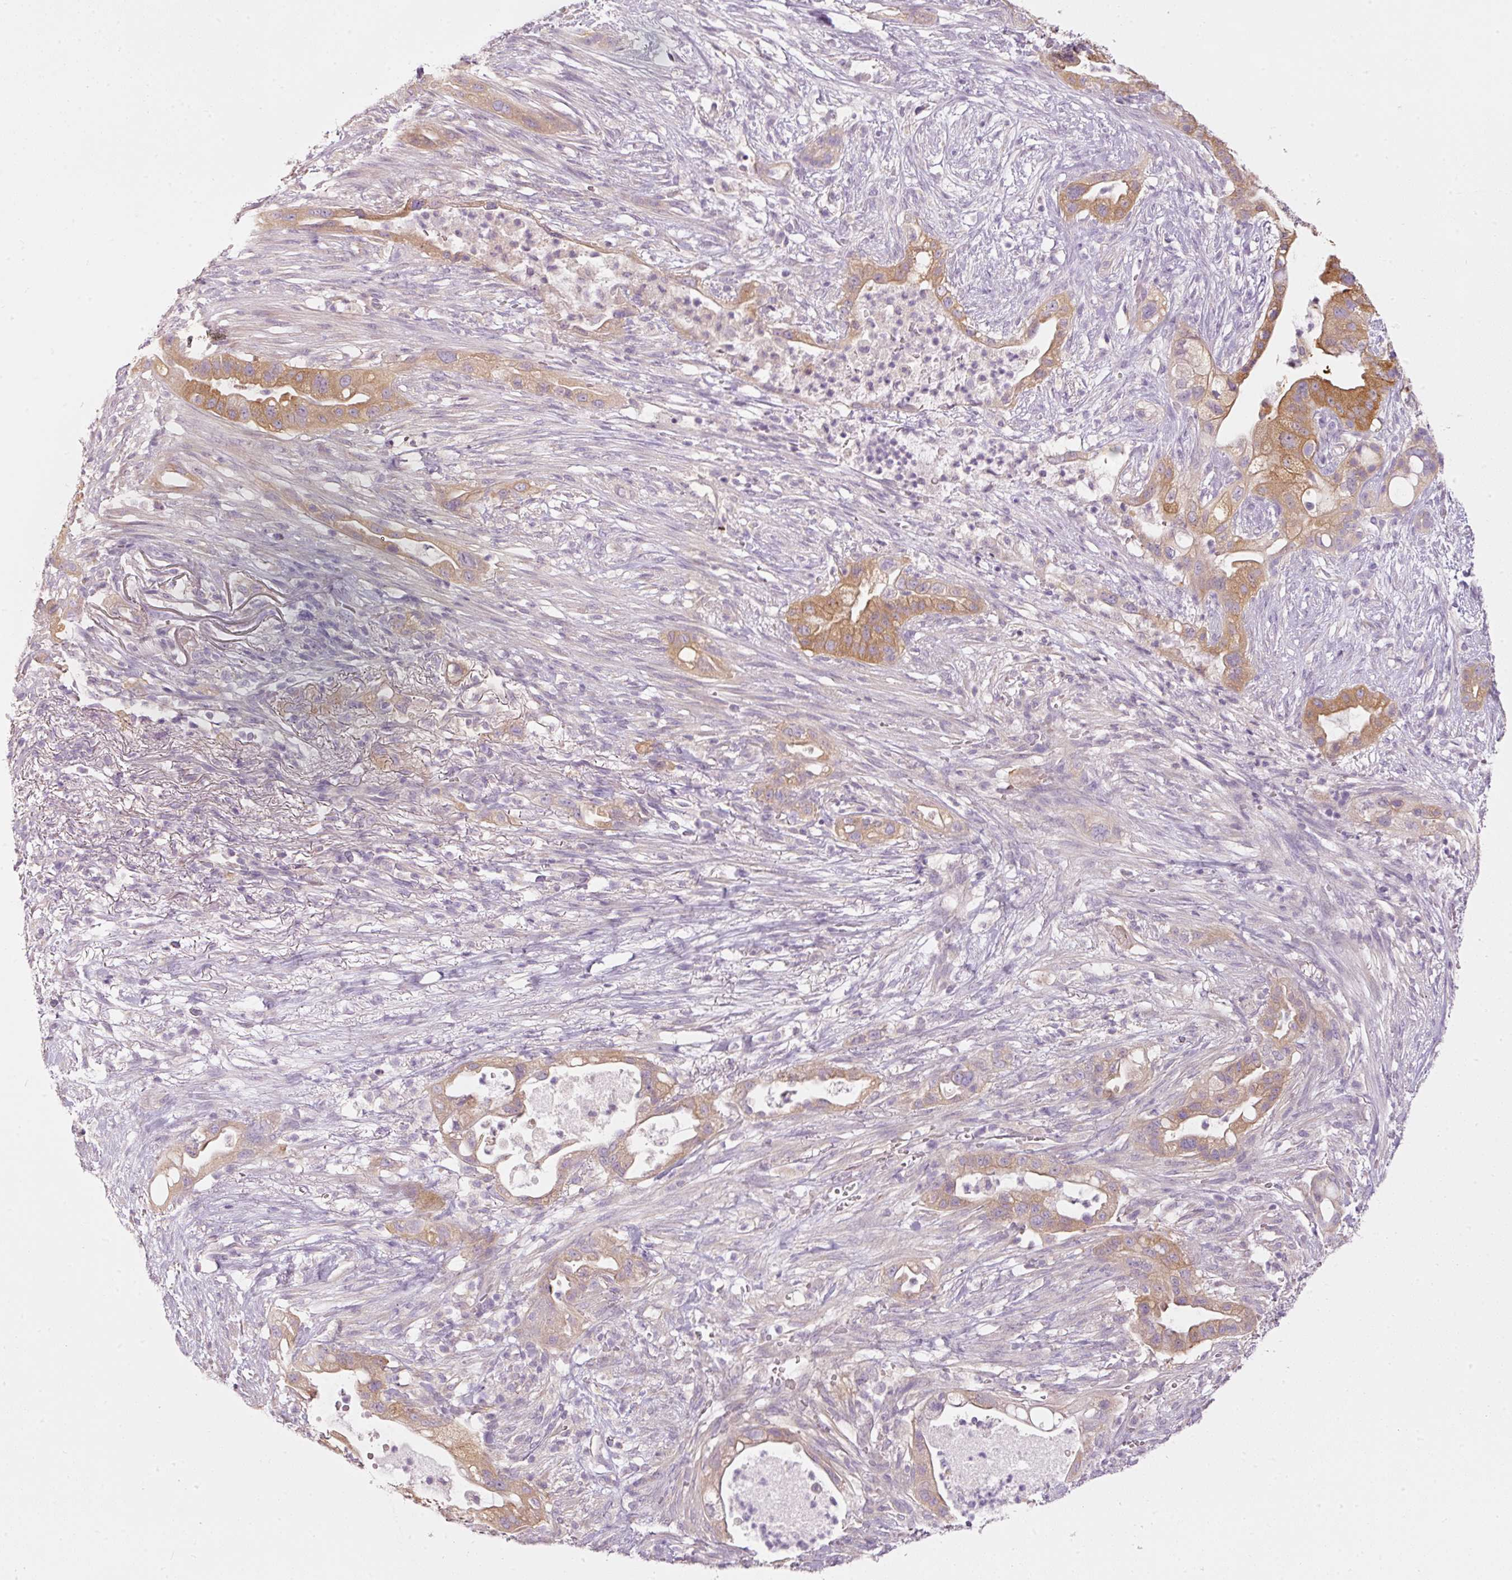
{"staining": {"intensity": "moderate", "quantity": "25%-75%", "location": "cytoplasmic/membranous"}, "tissue": "pancreatic cancer", "cell_type": "Tumor cells", "image_type": "cancer", "snomed": [{"axis": "morphology", "description": "Adenocarcinoma, NOS"}, {"axis": "topography", "description": "Pancreas"}], "caption": "Pancreatic adenocarcinoma stained for a protein (brown) exhibits moderate cytoplasmic/membranous positive expression in about 25%-75% of tumor cells.", "gene": "PDXDC1", "patient": {"sex": "male", "age": 44}}